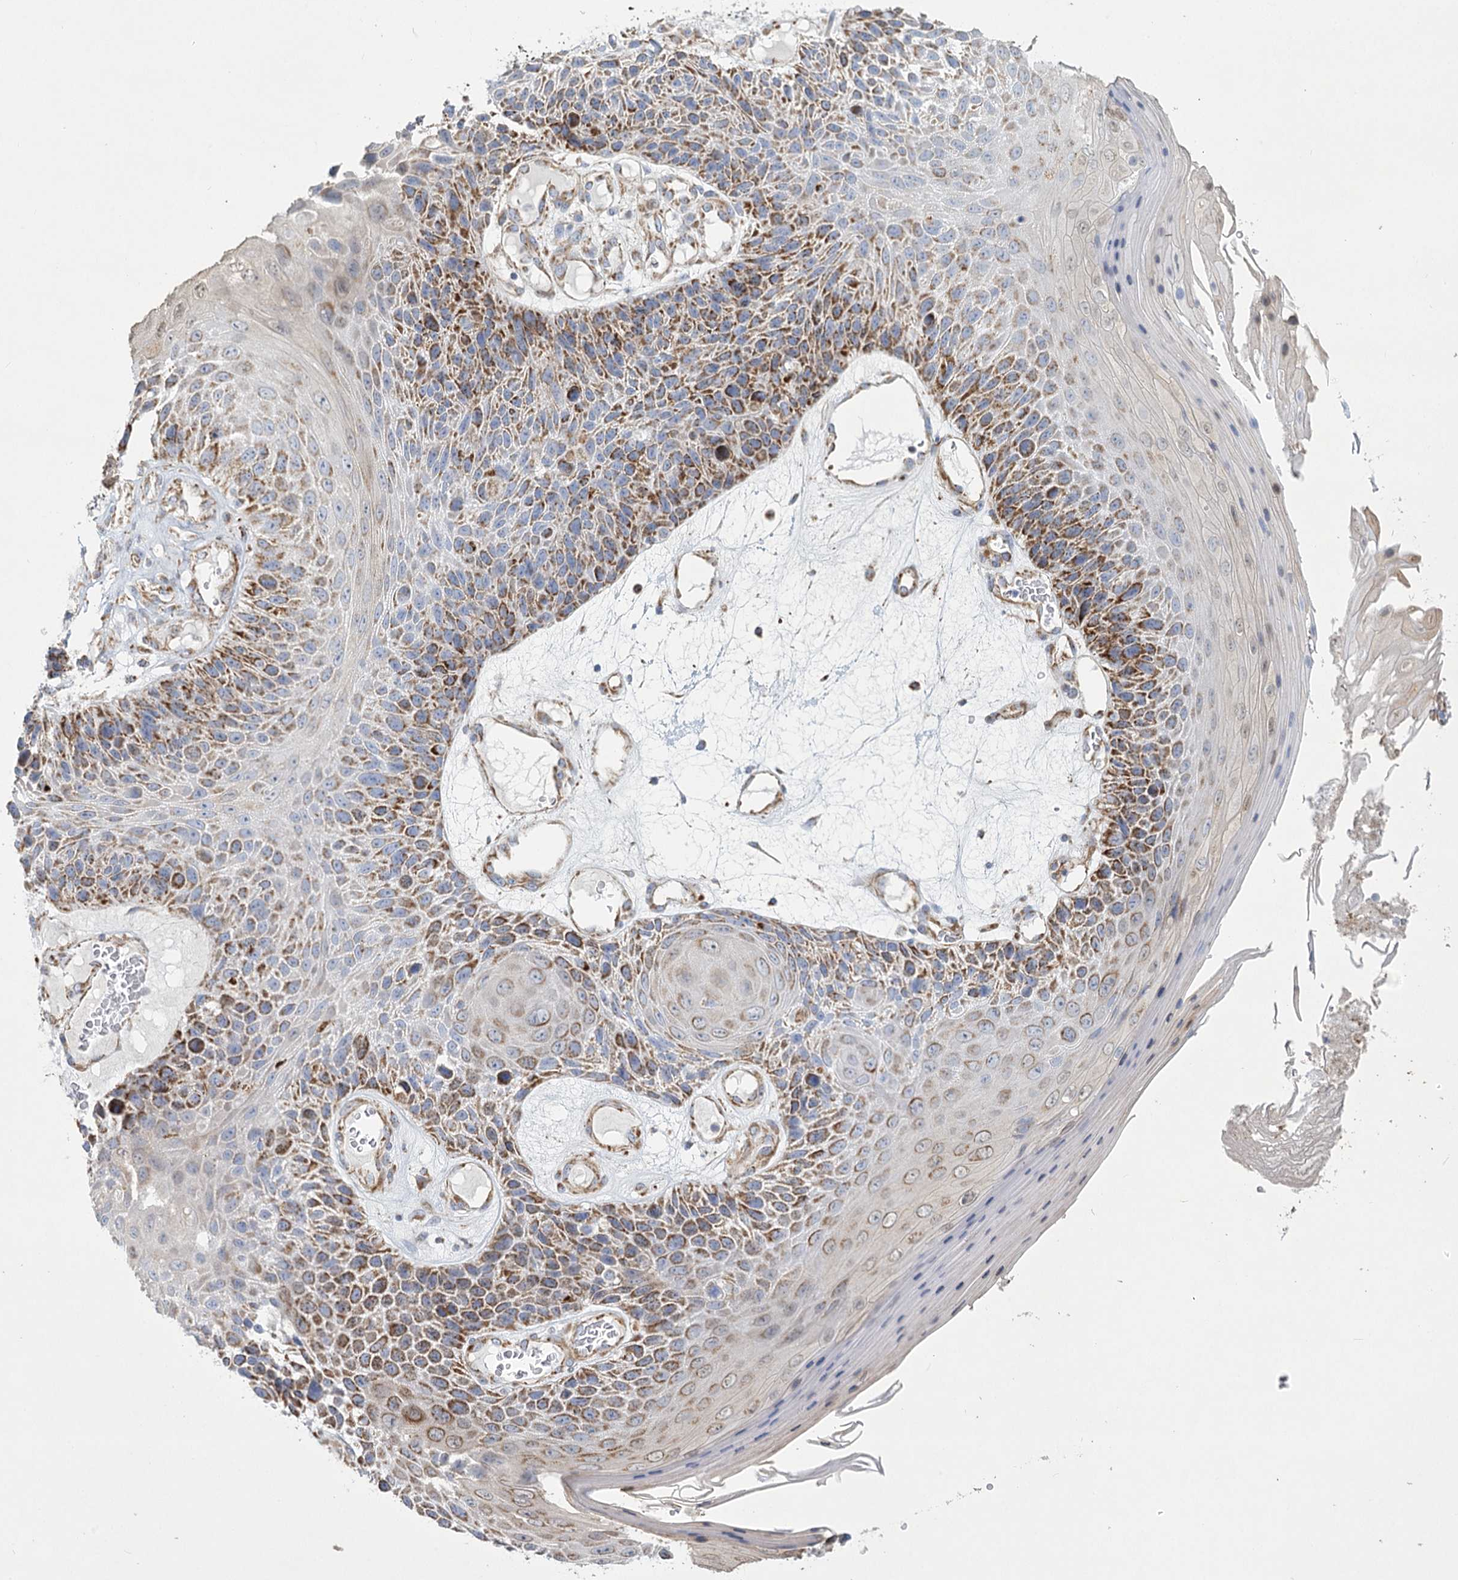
{"staining": {"intensity": "strong", "quantity": "25%-75%", "location": "cytoplasmic/membranous"}, "tissue": "skin cancer", "cell_type": "Tumor cells", "image_type": "cancer", "snomed": [{"axis": "morphology", "description": "Squamous cell carcinoma, NOS"}, {"axis": "topography", "description": "Skin"}], "caption": "Strong cytoplasmic/membranous positivity is appreciated in about 25%-75% of tumor cells in skin squamous cell carcinoma. (Brightfield microscopy of DAB IHC at high magnification).", "gene": "DHTKD1", "patient": {"sex": "female", "age": 88}}